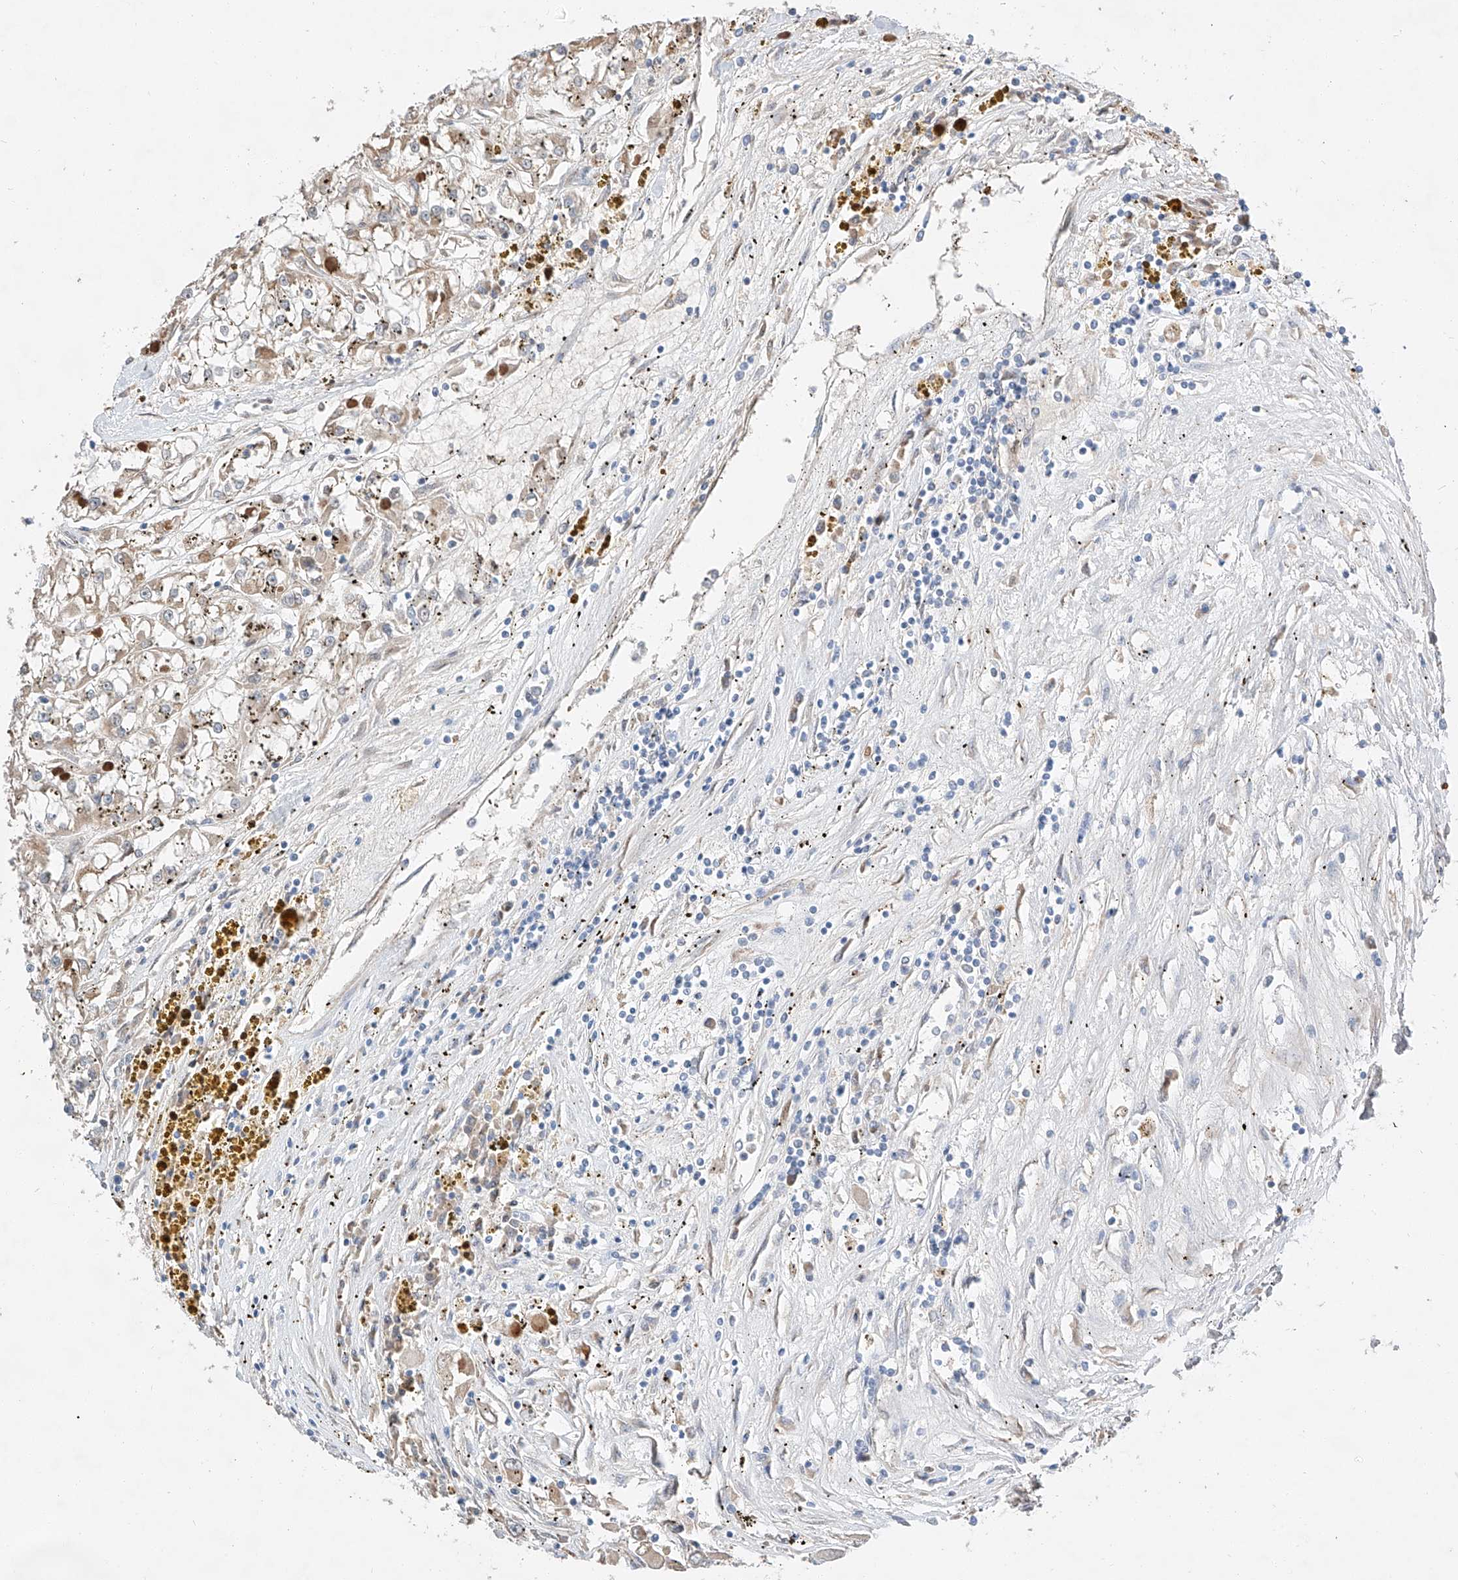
{"staining": {"intensity": "negative", "quantity": "none", "location": "none"}, "tissue": "renal cancer", "cell_type": "Tumor cells", "image_type": "cancer", "snomed": [{"axis": "morphology", "description": "Adenocarcinoma, NOS"}, {"axis": "topography", "description": "Kidney"}], "caption": "Immunohistochemistry micrograph of neoplastic tissue: human renal adenocarcinoma stained with DAB (3,3'-diaminobenzidine) shows no significant protein expression in tumor cells. (Brightfield microscopy of DAB immunohistochemistry at high magnification).", "gene": "RUSC1", "patient": {"sex": "female", "age": 52}}